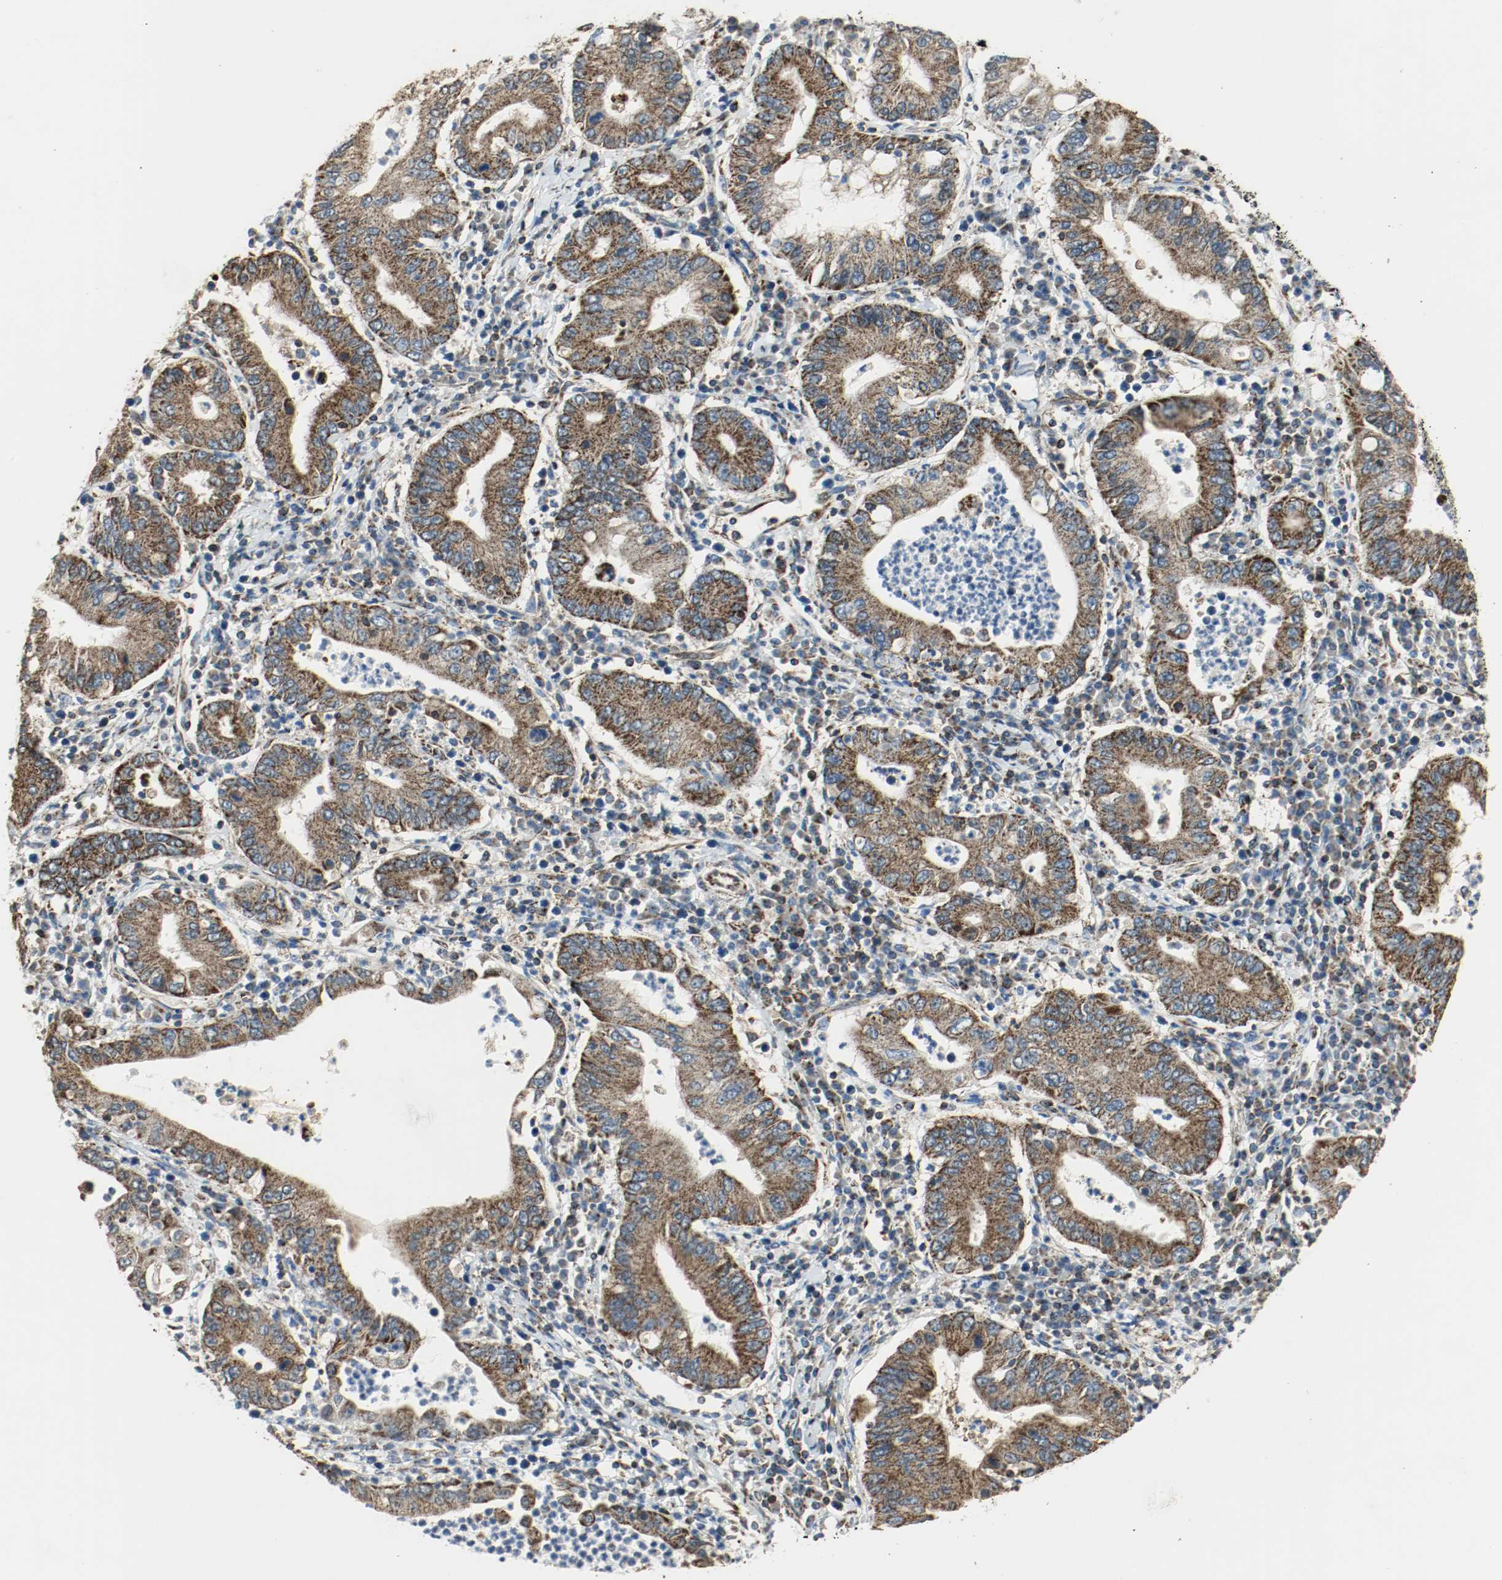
{"staining": {"intensity": "strong", "quantity": ">75%", "location": "cytoplasmic/membranous"}, "tissue": "stomach cancer", "cell_type": "Tumor cells", "image_type": "cancer", "snomed": [{"axis": "morphology", "description": "Normal tissue, NOS"}, {"axis": "morphology", "description": "Adenocarcinoma, NOS"}, {"axis": "topography", "description": "Esophagus"}, {"axis": "topography", "description": "Stomach, upper"}, {"axis": "topography", "description": "Peripheral nerve tissue"}], "caption": "Stomach adenocarcinoma stained with a brown dye demonstrates strong cytoplasmic/membranous positive expression in approximately >75% of tumor cells.", "gene": "PLCG1", "patient": {"sex": "male", "age": 62}}